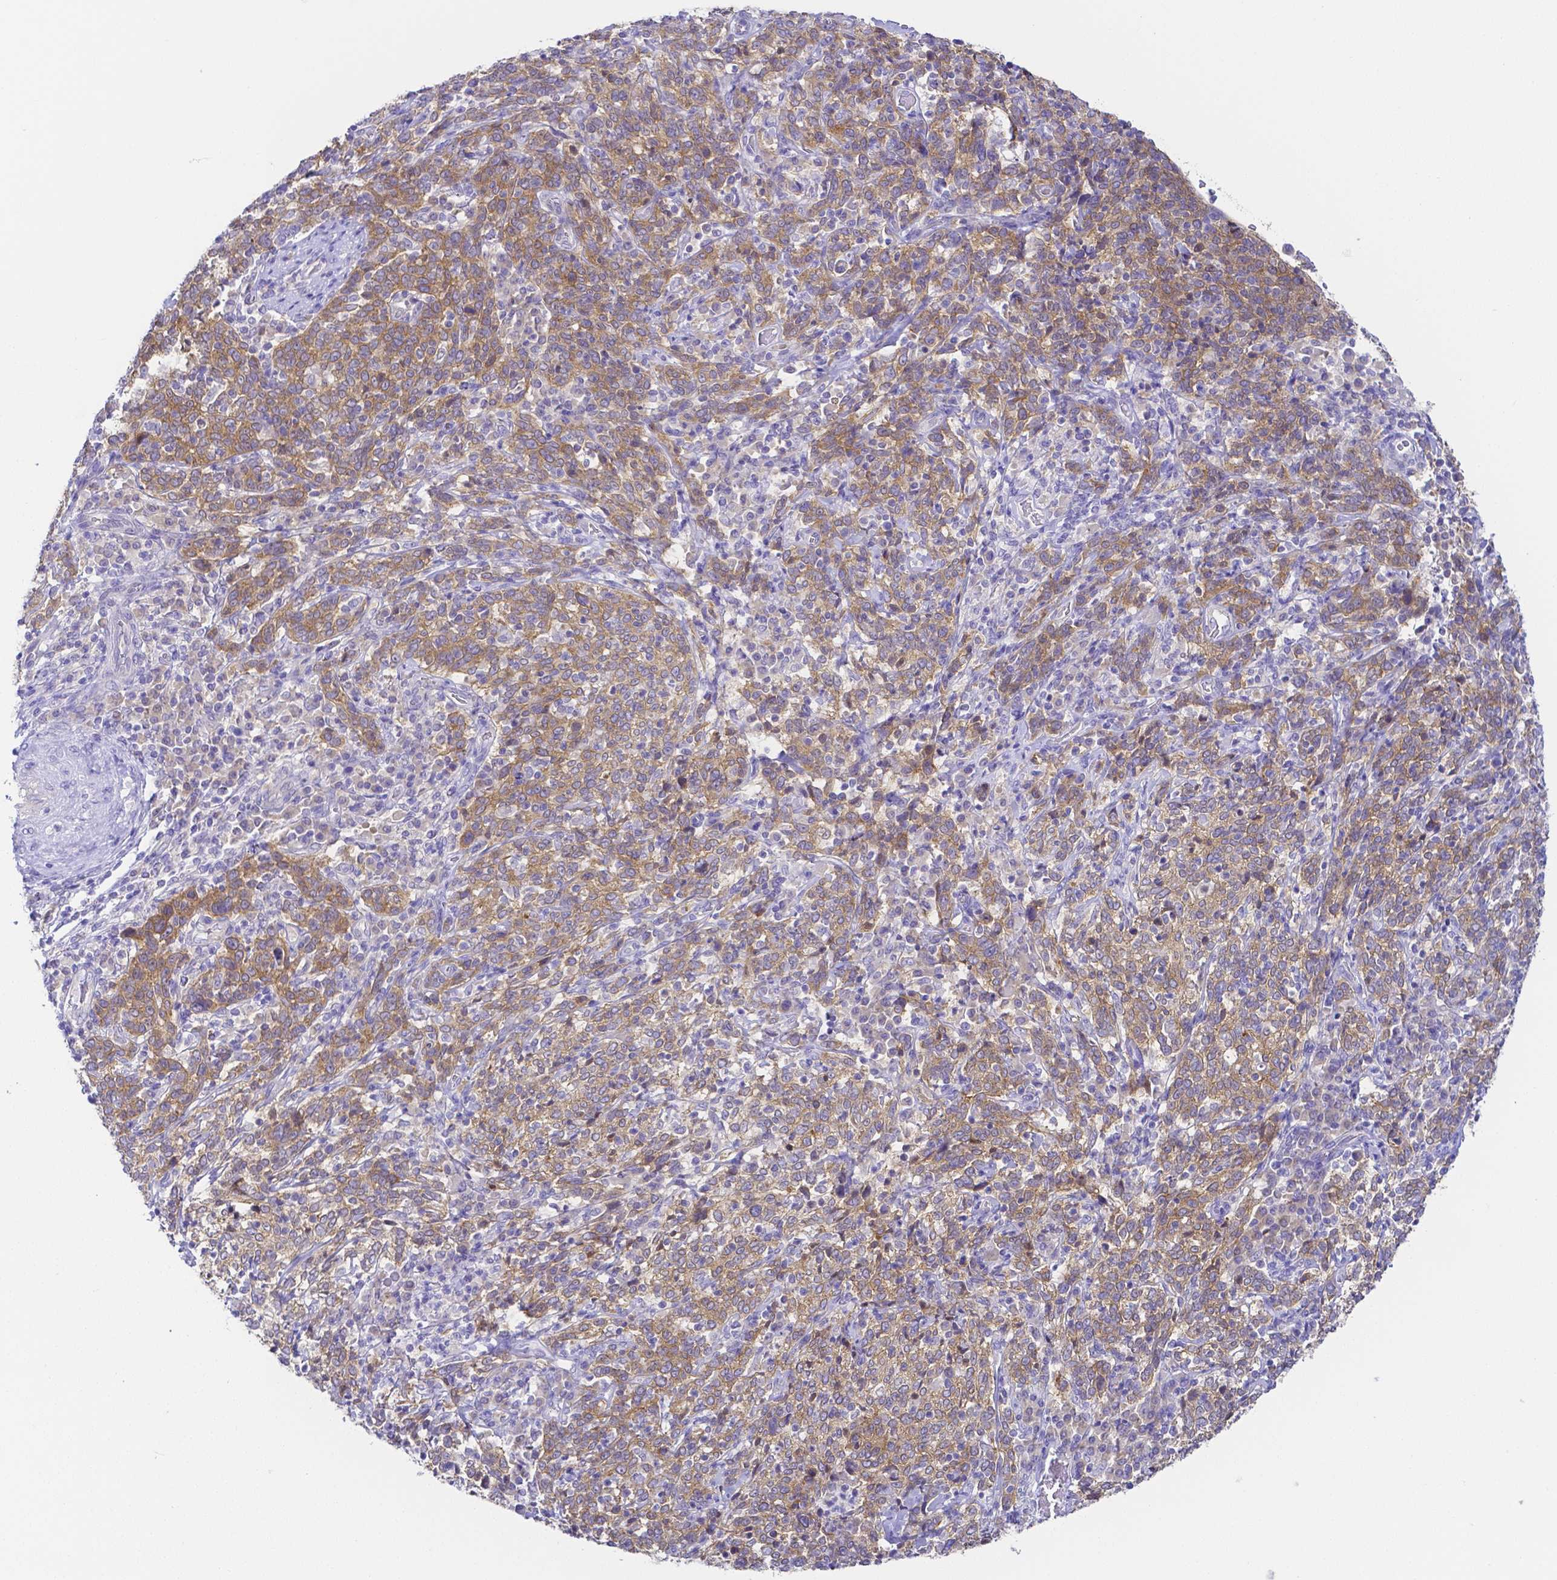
{"staining": {"intensity": "weak", "quantity": ">75%", "location": "cytoplasmic/membranous"}, "tissue": "cervical cancer", "cell_type": "Tumor cells", "image_type": "cancer", "snomed": [{"axis": "morphology", "description": "Squamous cell carcinoma, NOS"}, {"axis": "topography", "description": "Cervix"}], "caption": "DAB (3,3'-diaminobenzidine) immunohistochemical staining of human cervical cancer (squamous cell carcinoma) displays weak cytoplasmic/membranous protein positivity in about >75% of tumor cells. (DAB = brown stain, brightfield microscopy at high magnification).", "gene": "PKP3", "patient": {"sex": "female", "age": 46}}